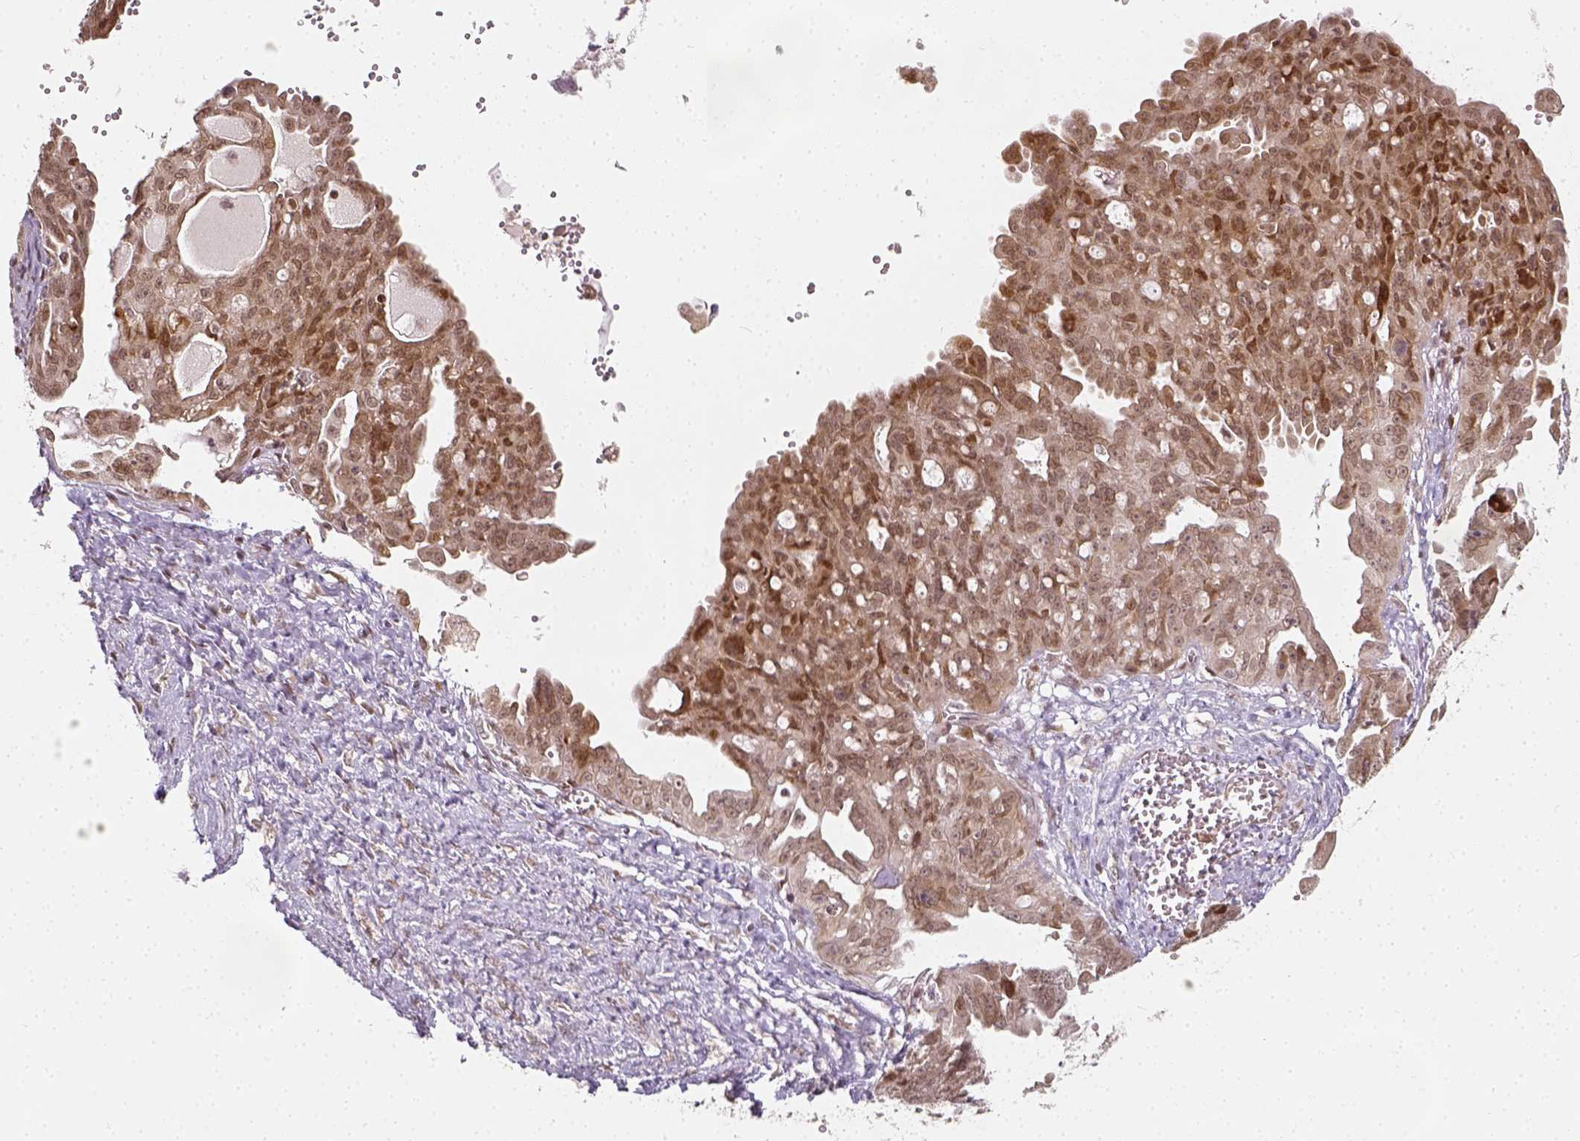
{"staining": {"intensity": "moderate", "quantity": ">75%", "location": "cytoplasmic/membranous,nuclear"}, "tissue": "ovarian cancer", "cell_type": "Tumor cells", "image_type": "cancer", "snomed": [{"axis": "morphology", "description": "Carcinoma, endometroid"}, {"axis": "topography", "description": "Ovary"}], "caption": "IHC staining of endometroid carcinoma (ovarian), which exhibits medium levels of moderate cytoplasmic/membranous and nuclear expression in approximately >75% of tumor cells indicating moderate cytoplasmic/membranous and nuclear protein positivity. The staining was performed using DAB (brown) for protein detection and nuclei were counterstained in hematoxylin (blue).", "gene": "ZMAT3", "patient": {"sex": "female", "age": 70}}